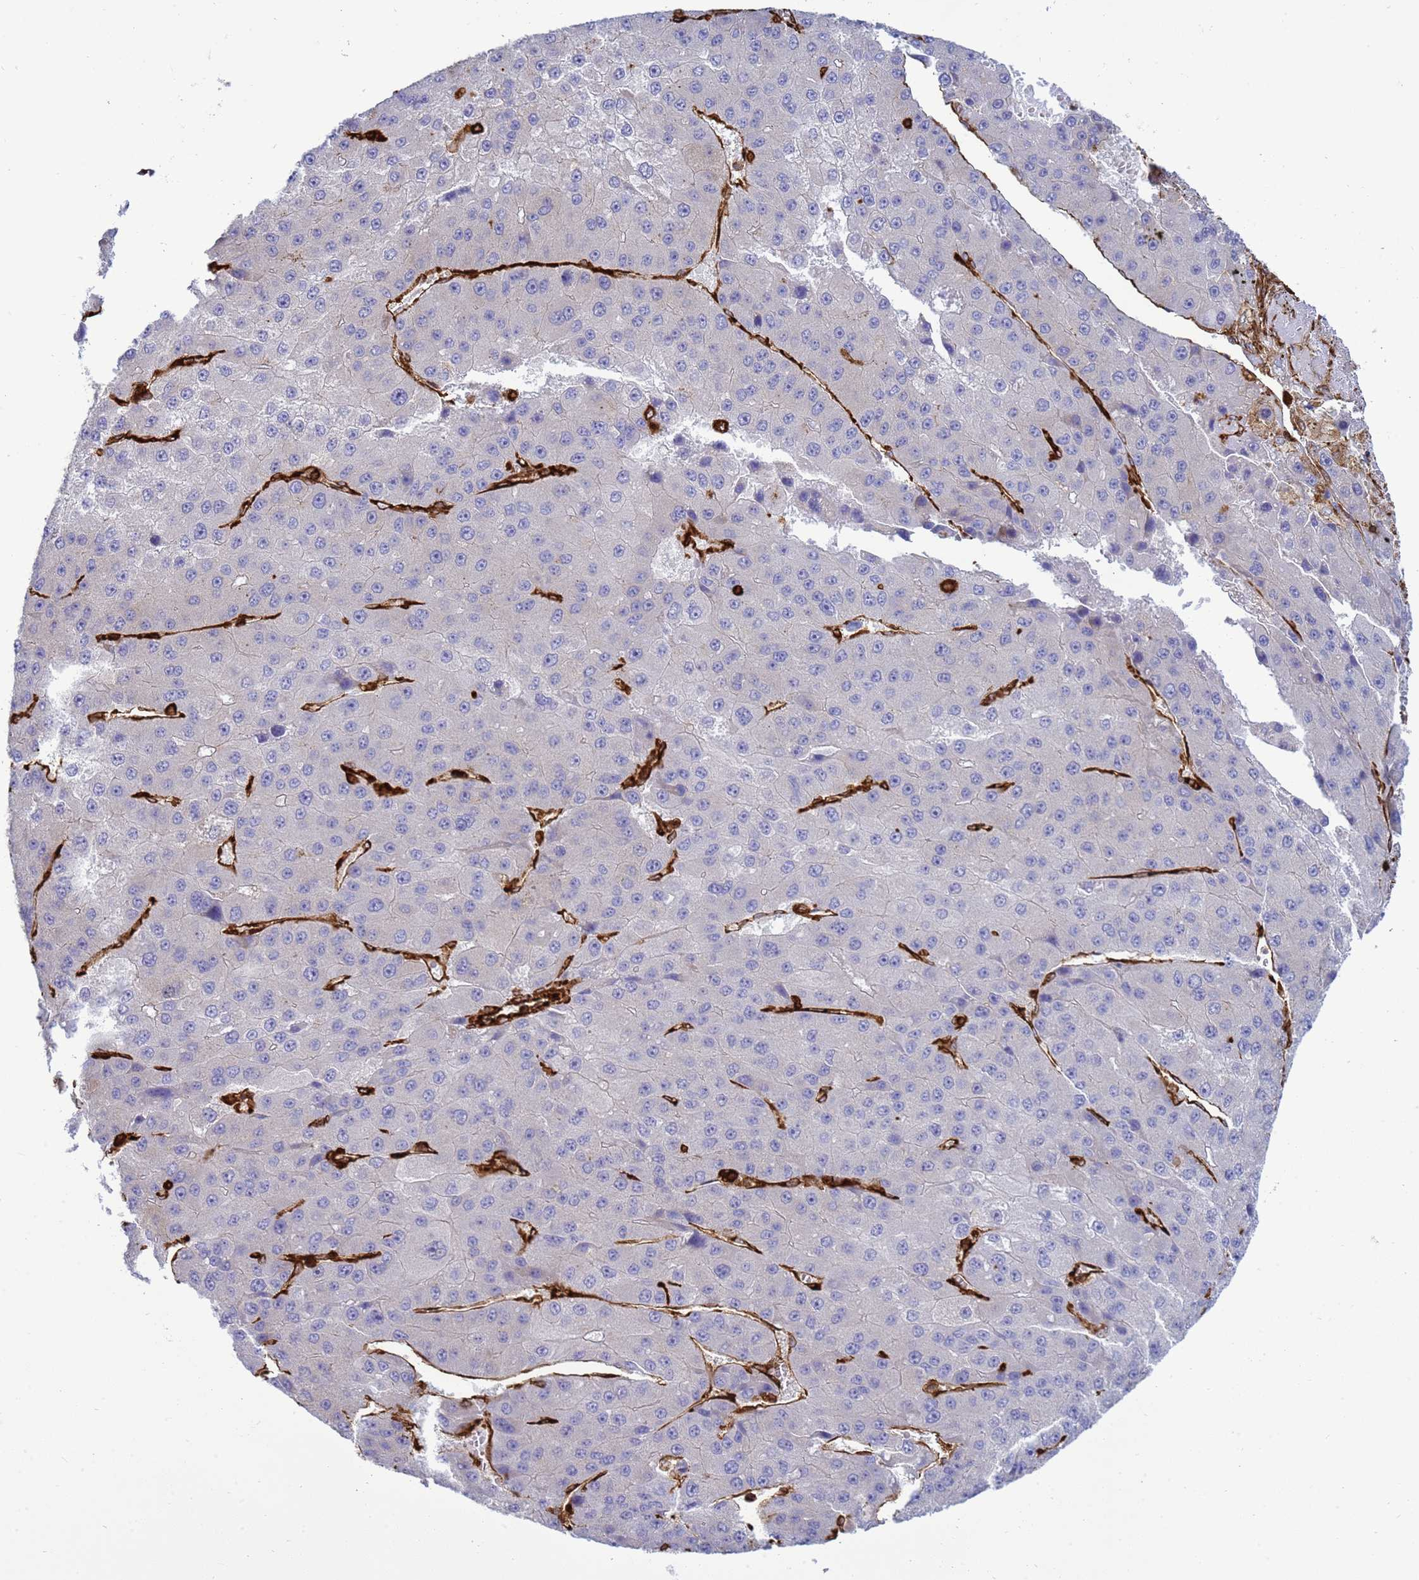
{"staining": {"intensity": "negative", "quantity": "none", "location": "none"}, "tissue": "liver cancer", "cell_type": "Tumor cells", "image_type": "cancer", "snomed": [{"axis": "morphology", "description": "Carcinoma, Hepatocellular, NOS"}, {"axis": "topography", "description": "Liver"}], "caption": "A photomicrograph of hepatocellular carcinoma (liver) stained for a protein shows no brown staining in tumor cells. (Immunohistochemistry (ihc), brightfield microscopy, high magnification).", "gene": "ZBTB8OS", "patient": {"sex": "female", "age": 73}}